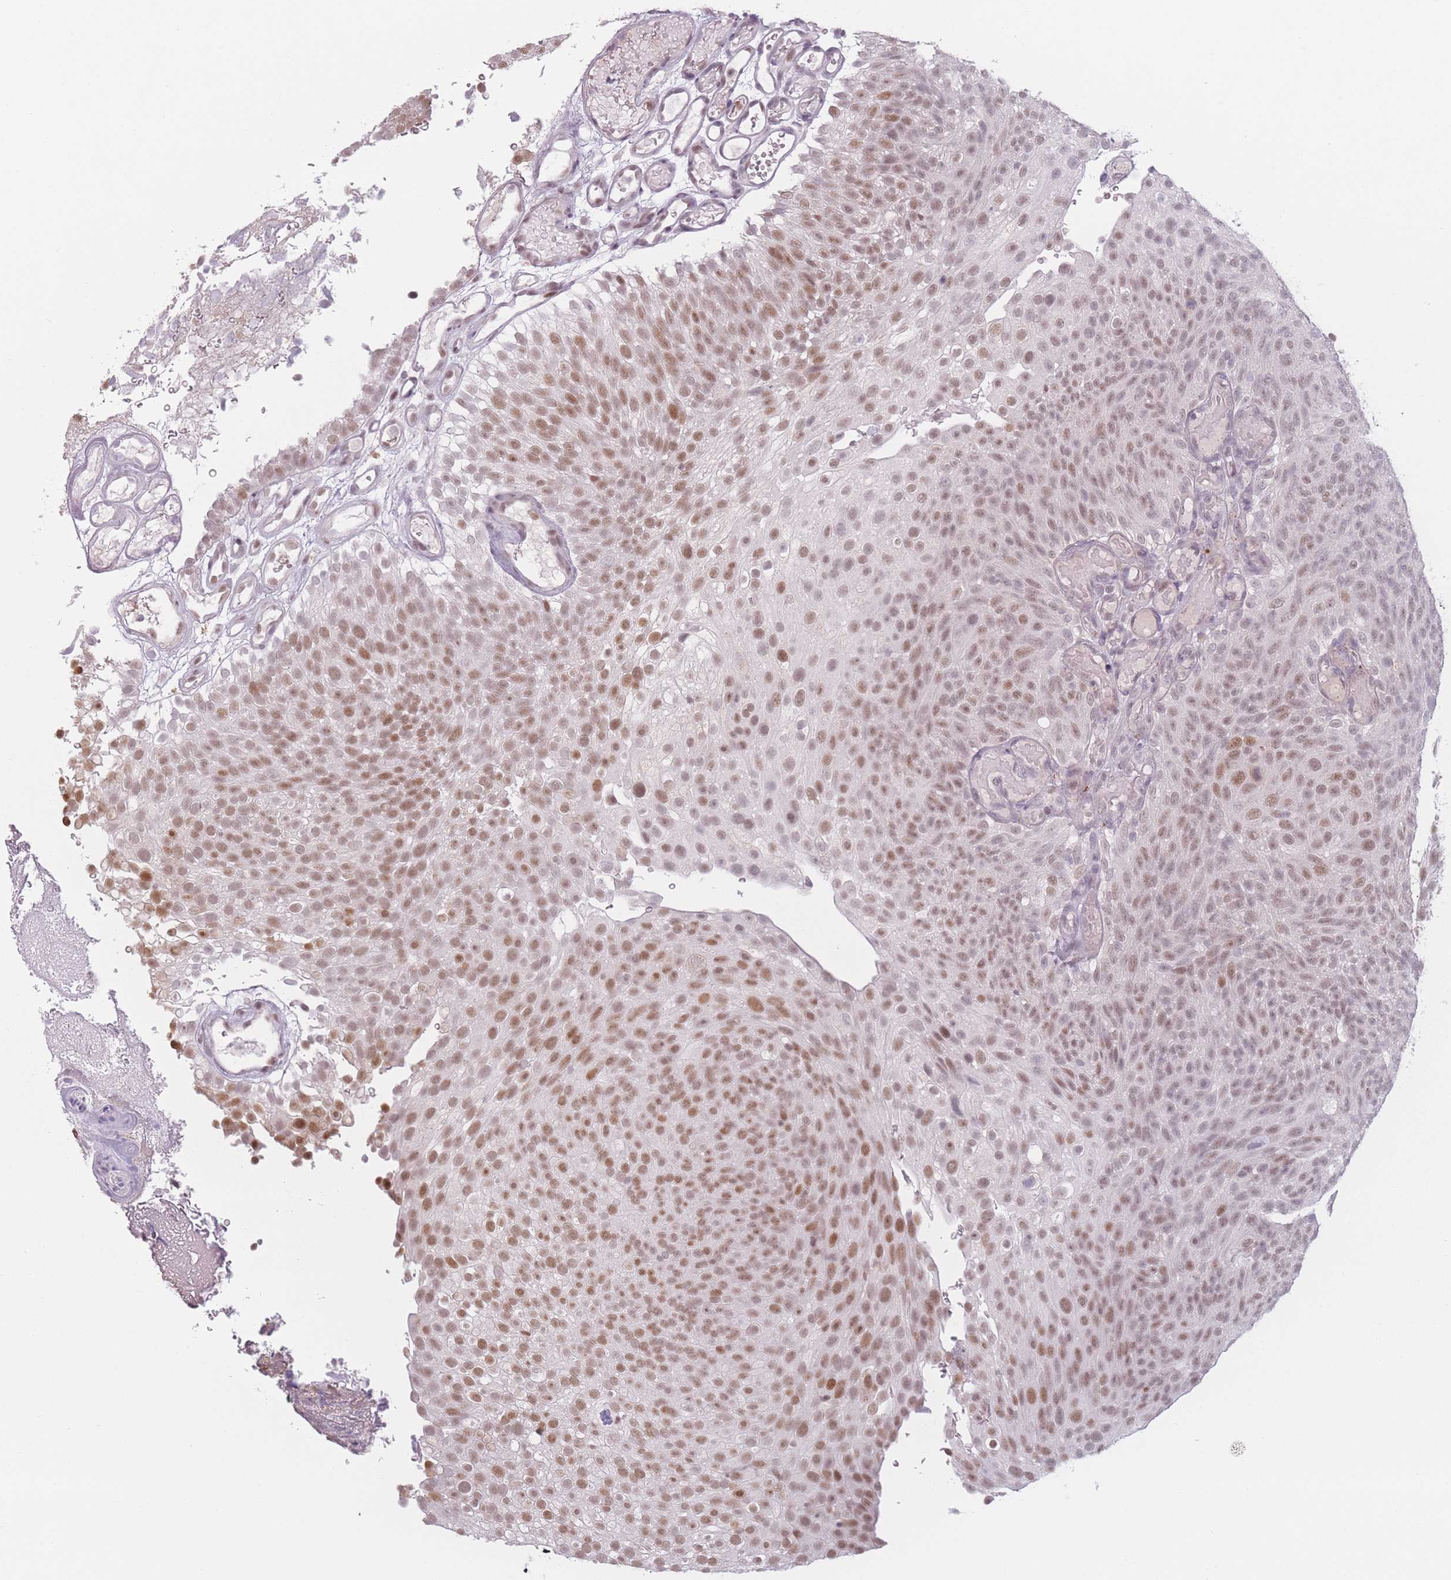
{"staining": {"intensity": "moderate", "quantity": ">75%", "location": "nuclear"}, "tissue": "urothelial cancer", "cell_type": "Tumor cells", "image_type": "cancer", "snomed": [{"axis": "morphology", "description": "Urothelial carcinoma, Low grade"}, {"axis": "topography", "description": "Urinary bladder"}], "caption": "Urothelial cancer stained with a protein marker exhibits moderate staining in tumor cells.", "gene": "OR10C1", "patient": {"sex": "male", "age": 78}}